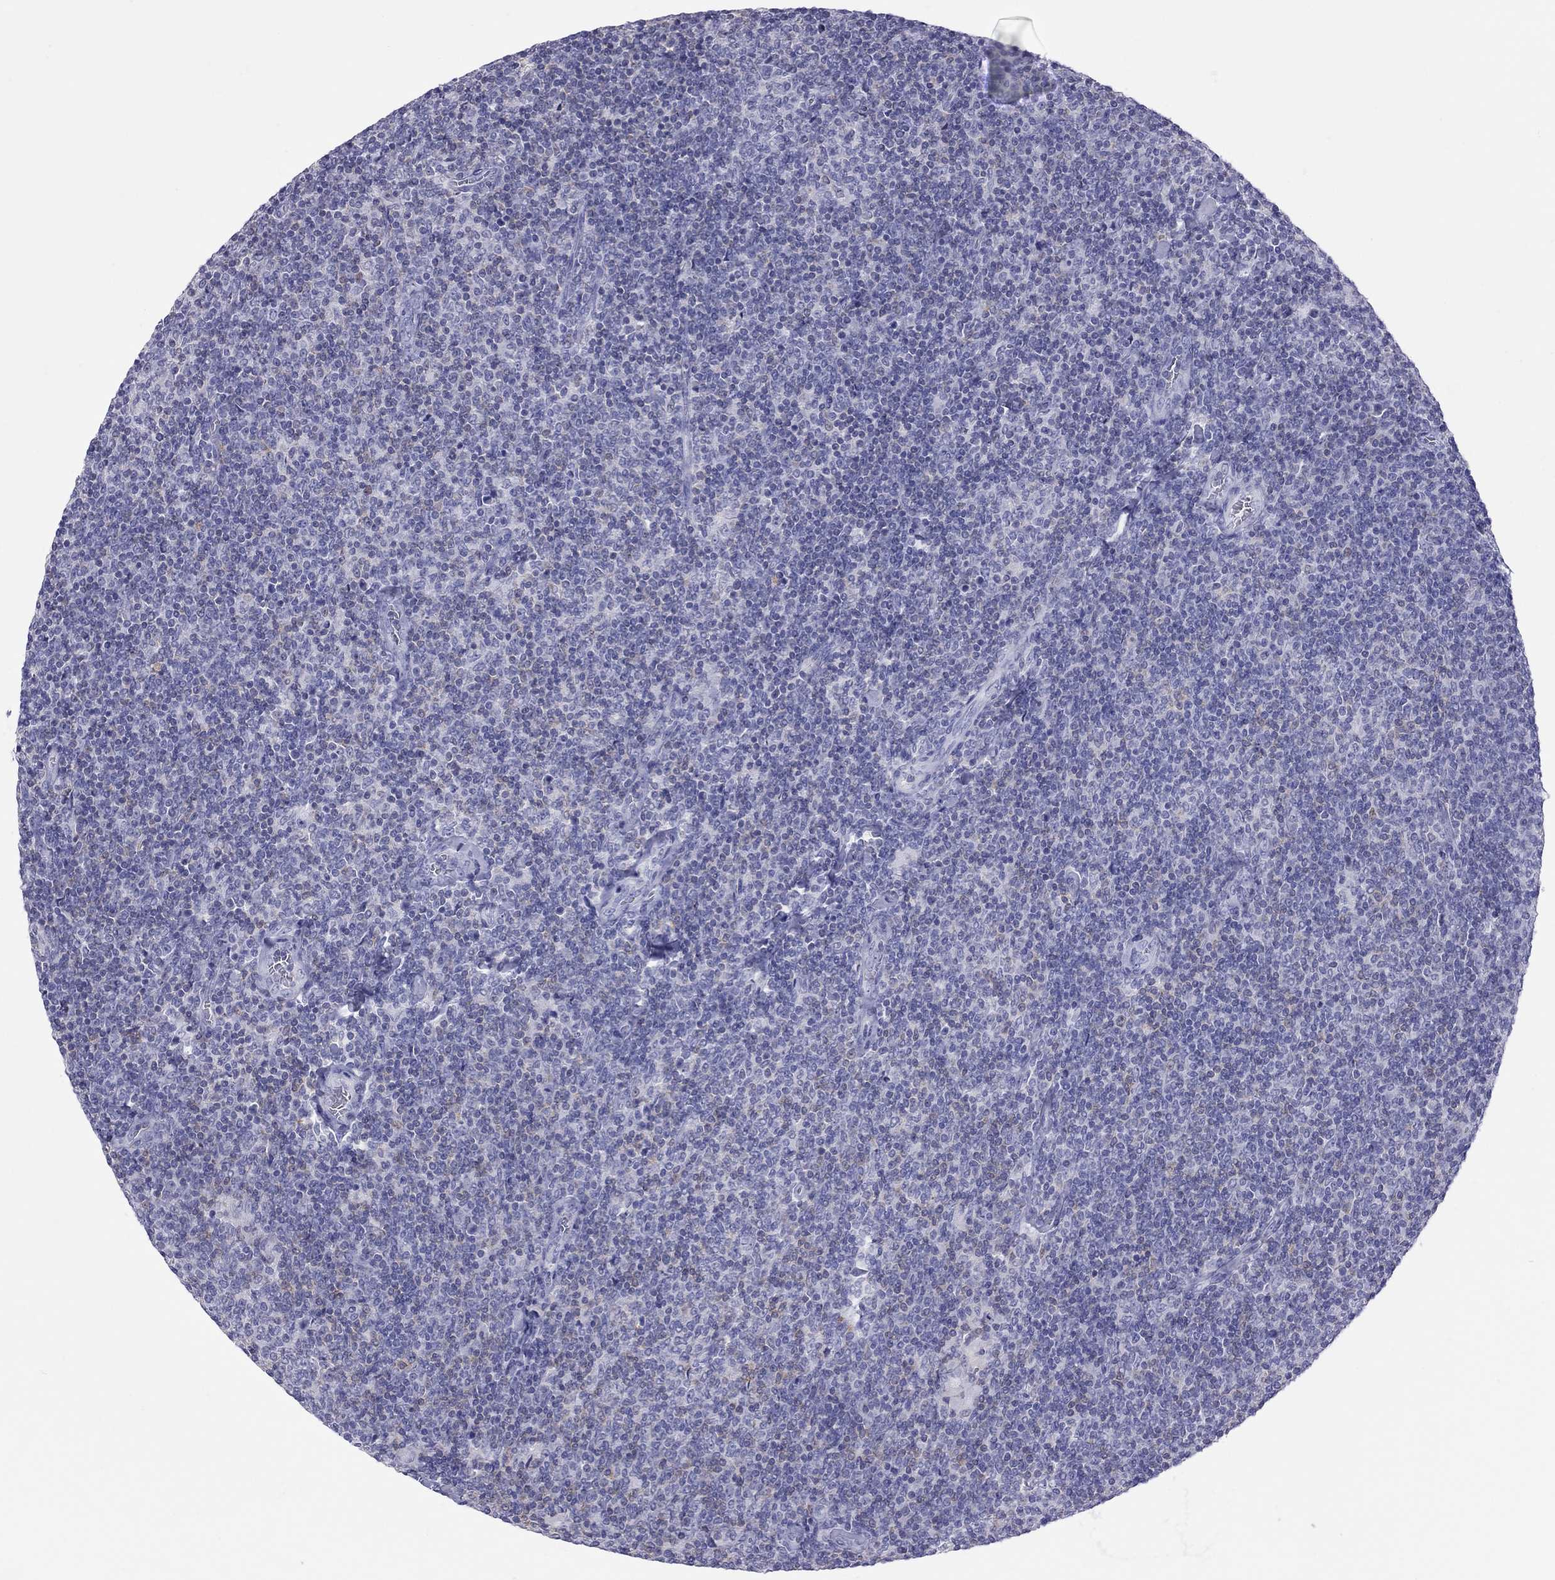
{"staining": {"intensity": "negative", "quantity": "none", "location": "none"}, "tissue": "lymphoma", "cell_type": "Tumor cells", "image_type": "cancer", "snomed": [{"axis": "morphology", "description": "Malignant lymphoma, non-Hodgkin's type, Low grade"}, {"axis": "topography", "description": "Lymph node"}], "caption": "Low-grade malignant lymphoma, non-Hodgkin's type was stained to show a protein in brown. There is no significant expression in tumor cells. (DAB (3,3'-diaminobenzidine) immunohistochemistry (IHC) with hematoxylin counter stain).", "gene": "STAG3", "patient": {"sex": "male", "age": 52}}